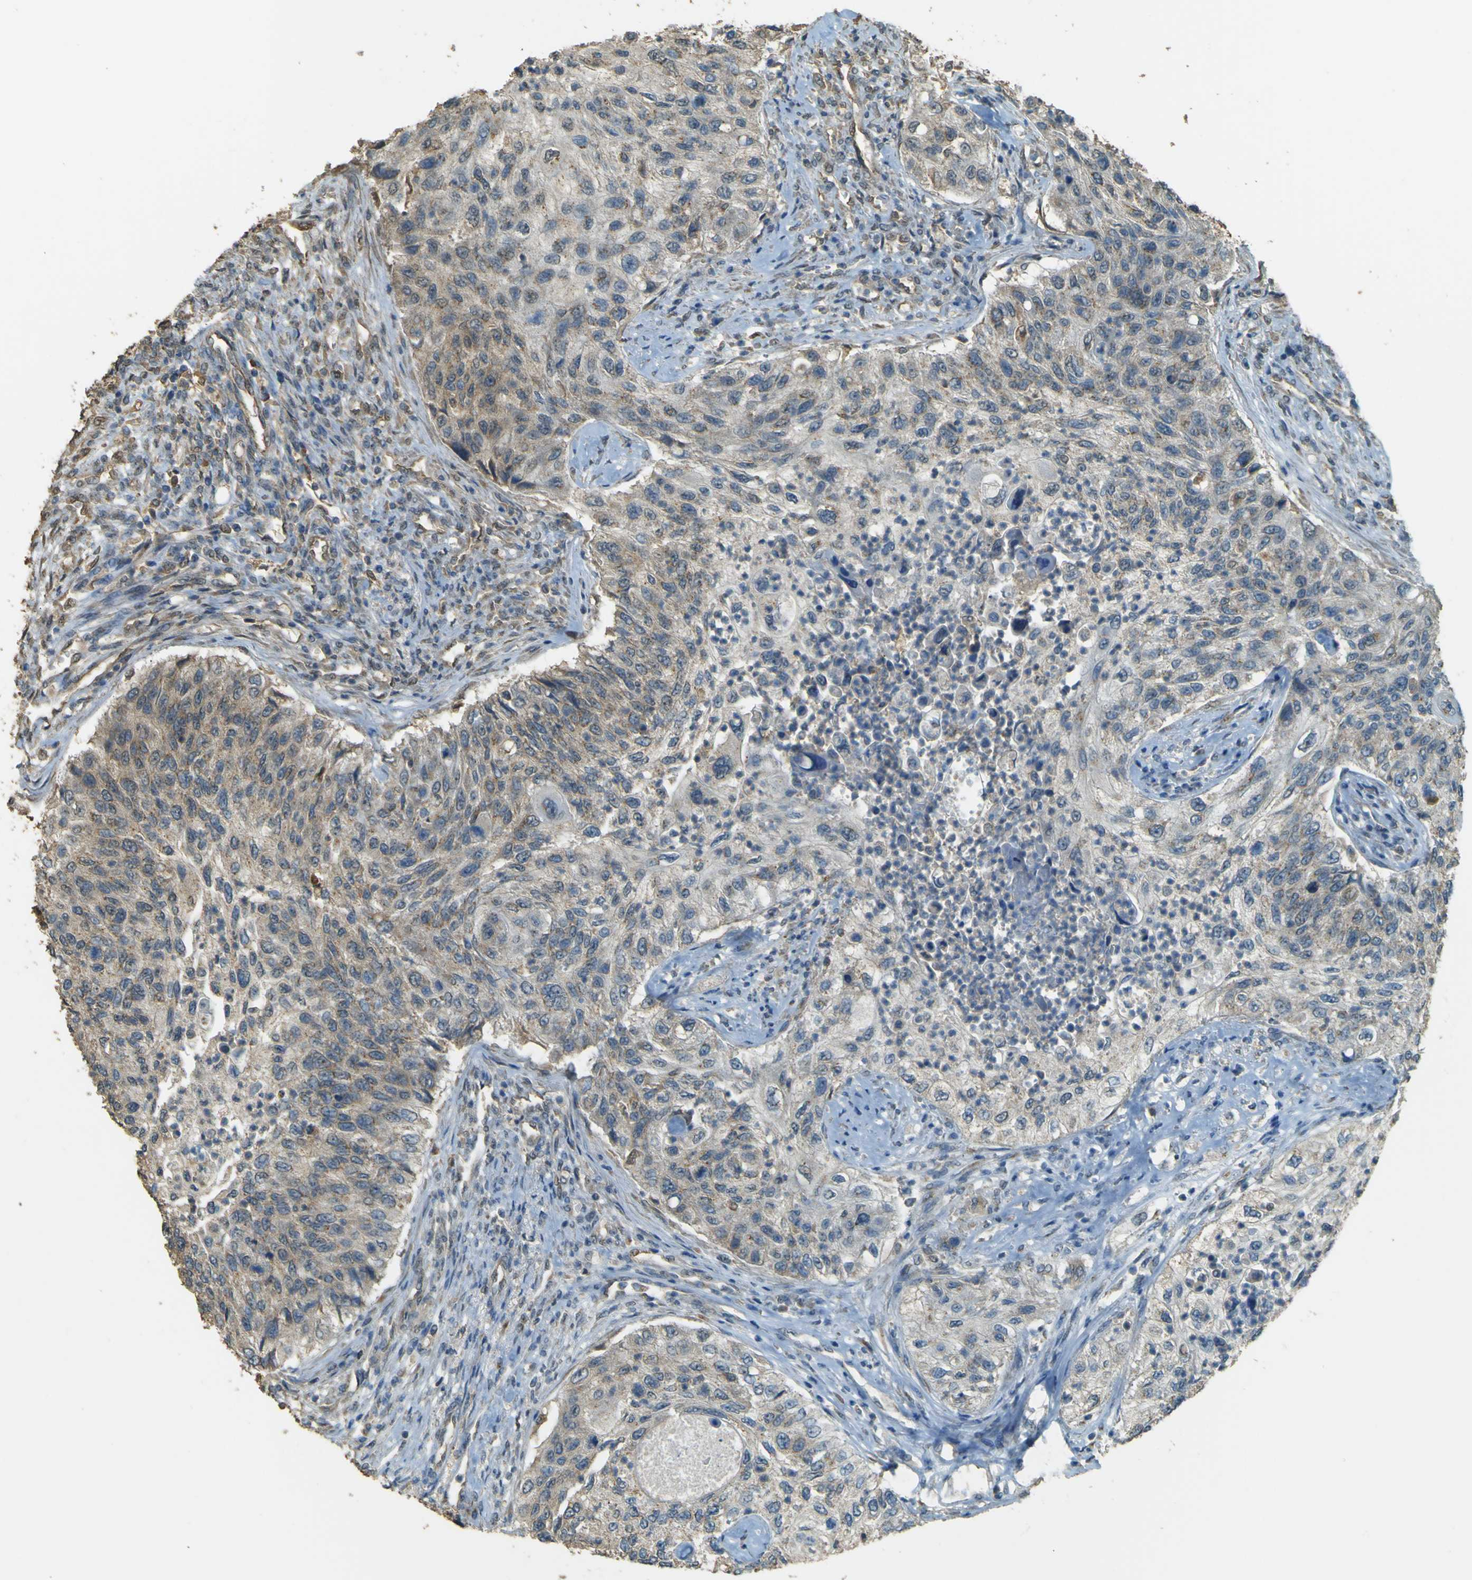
{"staining": {"intensity": "weak", "quantity": "<25%", "location": "cytoplasmic/membranous"}, "tissue": "urothelial cancer", "cell_type": "Tumor cells", "image_type": "cancer", "snomed": [{"axis": "morphology", "description": "Urothelial carcinoma, High grade"}, {"axis": "topography", "description": "Urinary bladder"}], "caption": "Immunohistochemistry (IHC) micrograph of human urothelial cancer stained for a protein (brown), which reveals no expression in tumor cells.", "gene": "GOLGA1", "patient": {"sex": "female", "age": 60}}